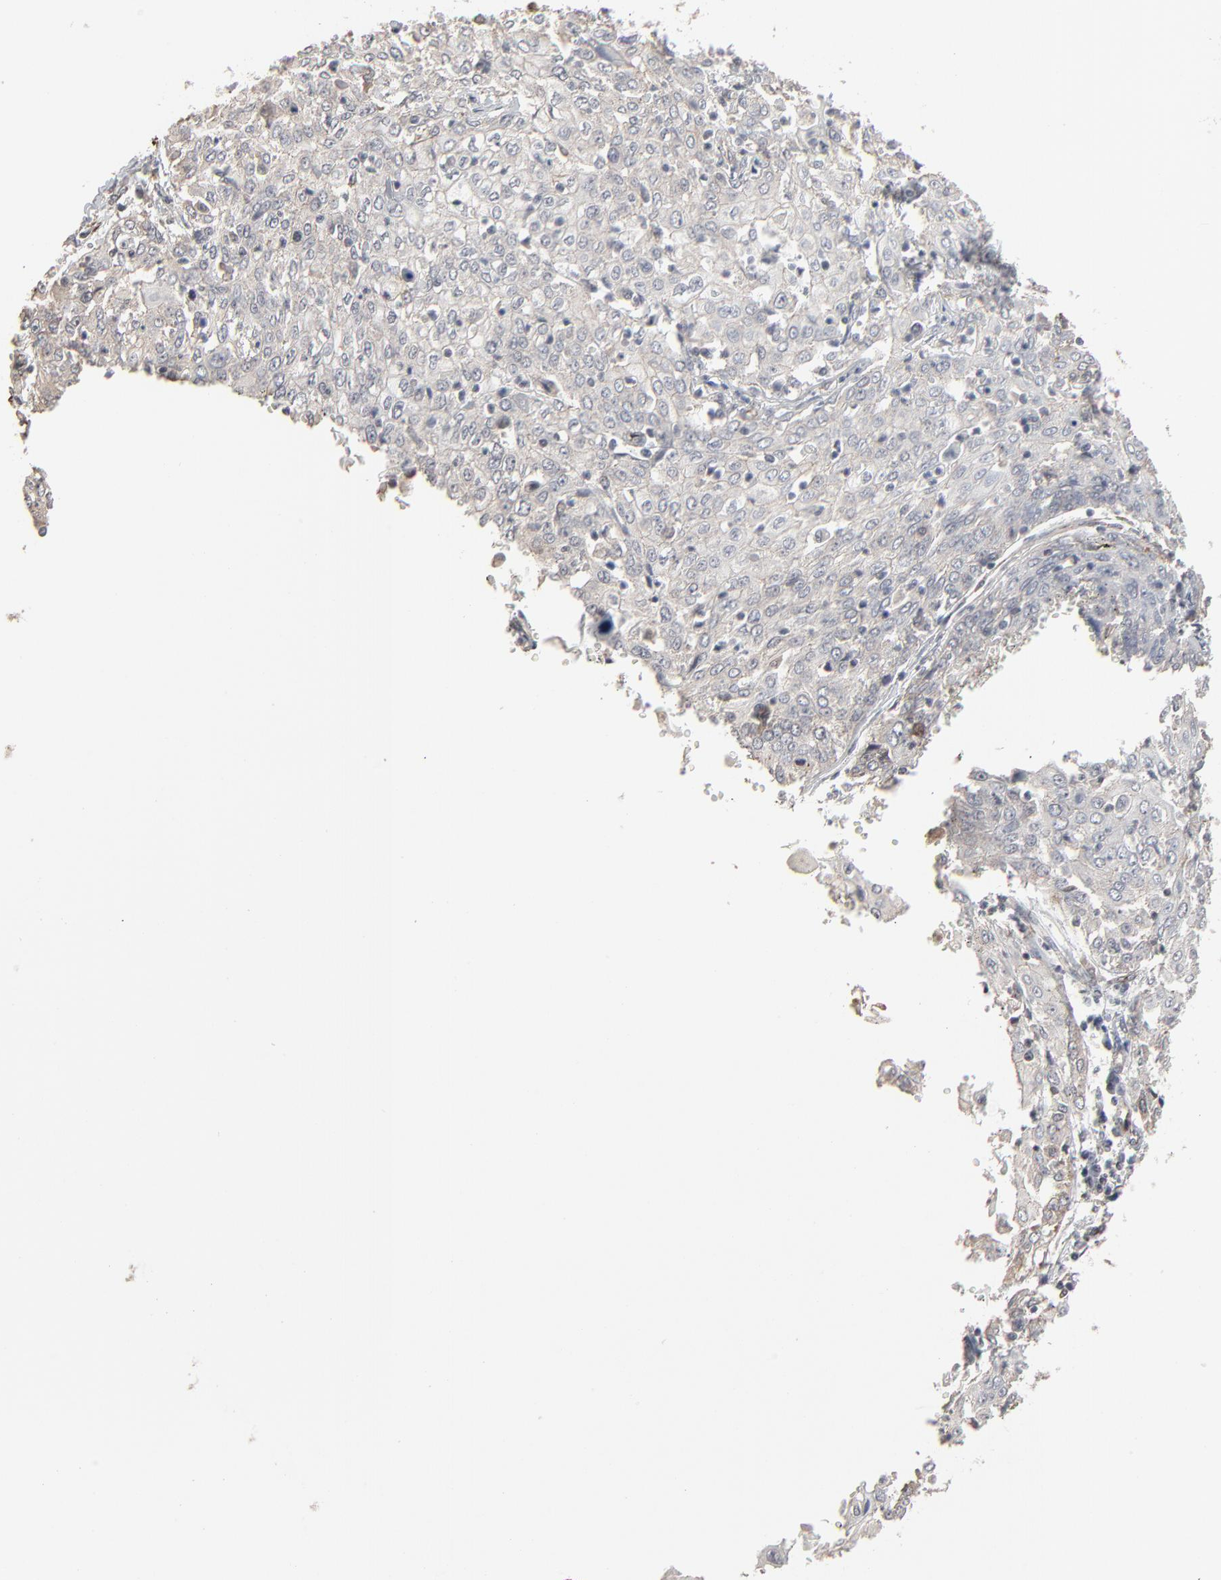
{"staining": {"intensity": "weak", "quantity": "<25%", "location": "cytoplasmic/membranous"}, "tissue": "cervical cancer", "cell_type": "Tumor cells", "image_type": "cancer", "snomed": [{"axis": "morphology", "description": "Squamous cell carcinoma, NOS"}, {"axis": "topography", "description": "Cervix"}], "caption": "Human cervical squamous cell carcinoma stained for a protein using immunohistochemistry (IHC) reveals no positivity in tumor cells.", "gene": "CTNND1", "patient": {"sex": "female", "age": 39}}